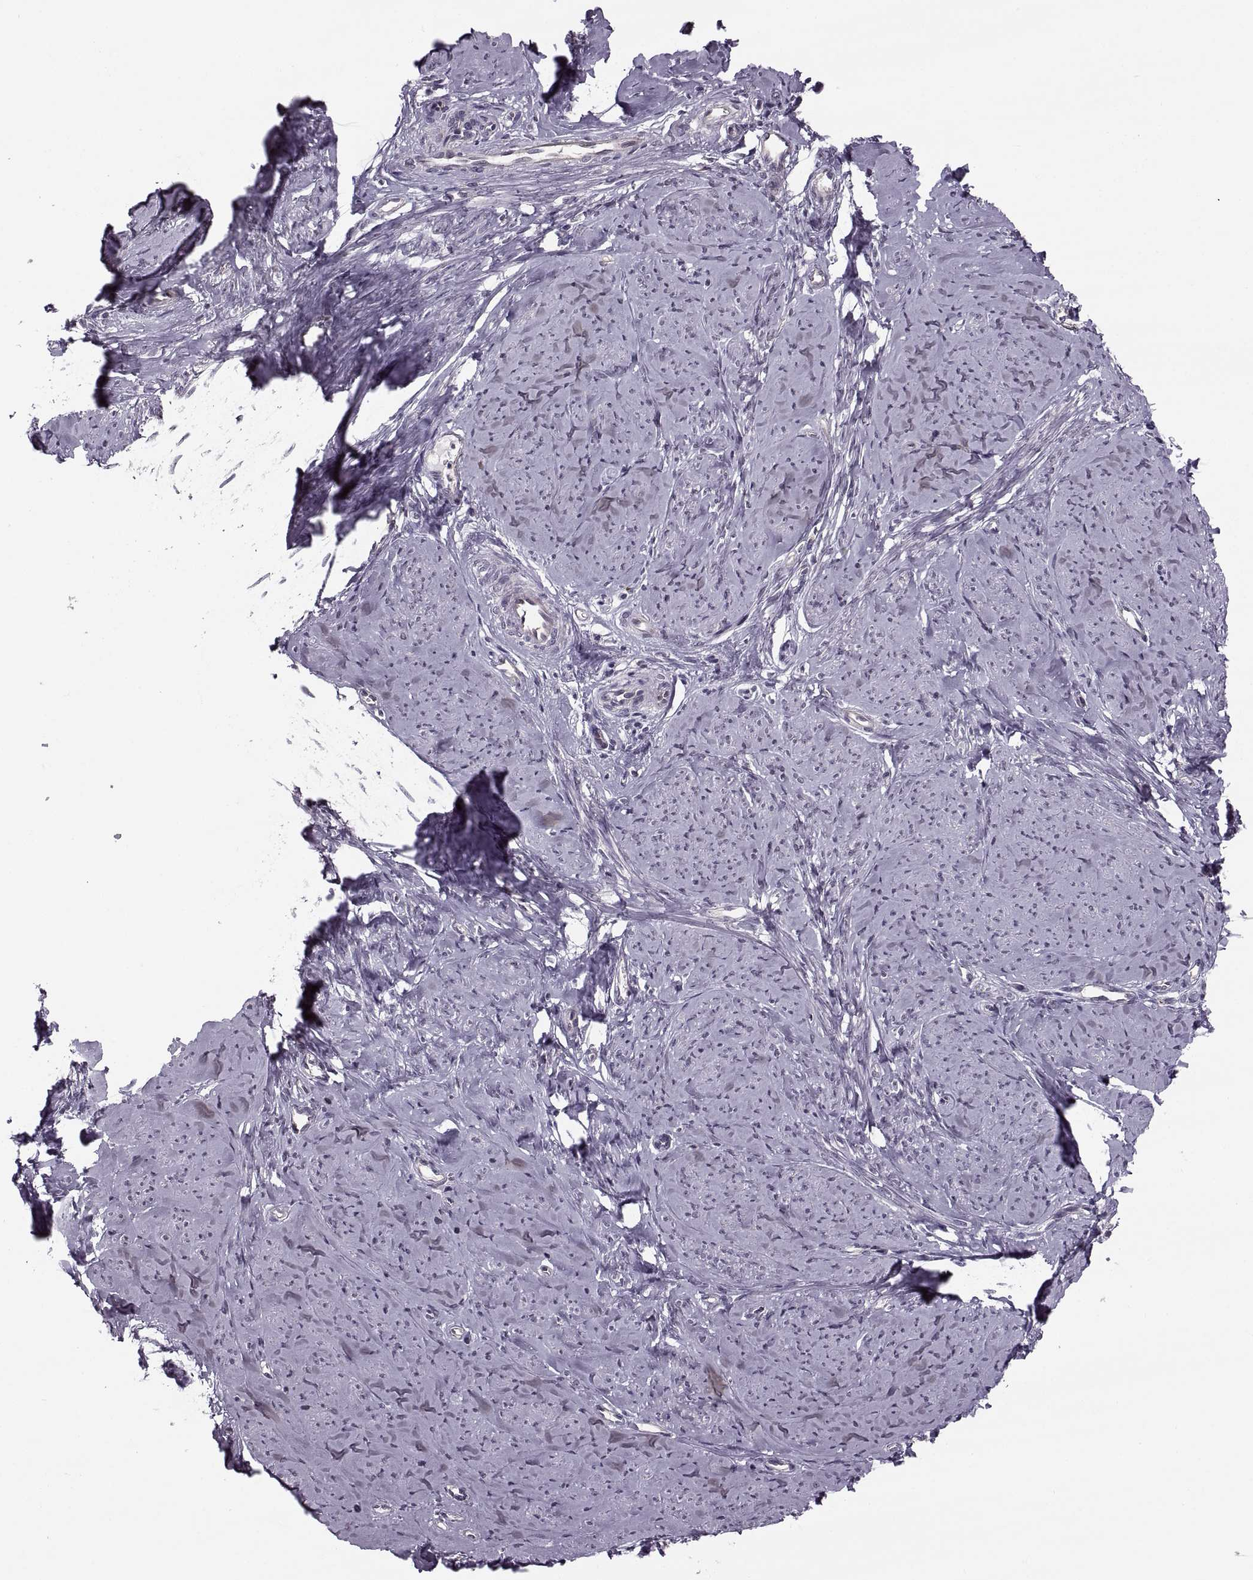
{"staining": {"intensity": "negative", "quantity": "none", "location": "none"}, "tissue": "smooth muscle", "cell_type": "Smooth muscle cells", "image_type": "normal", "snomed": [{"axis": "morphology", "description": "Normal tissue, NOS"}, {"axis": "topography", "description": "Smooth muscle"}], "caption": "This is an IHC image of benign smooth muscle. There is no staining in smooth muscle cells.", "gene": "LUZP2", "patient": {"sex": "female", "age": 48}}